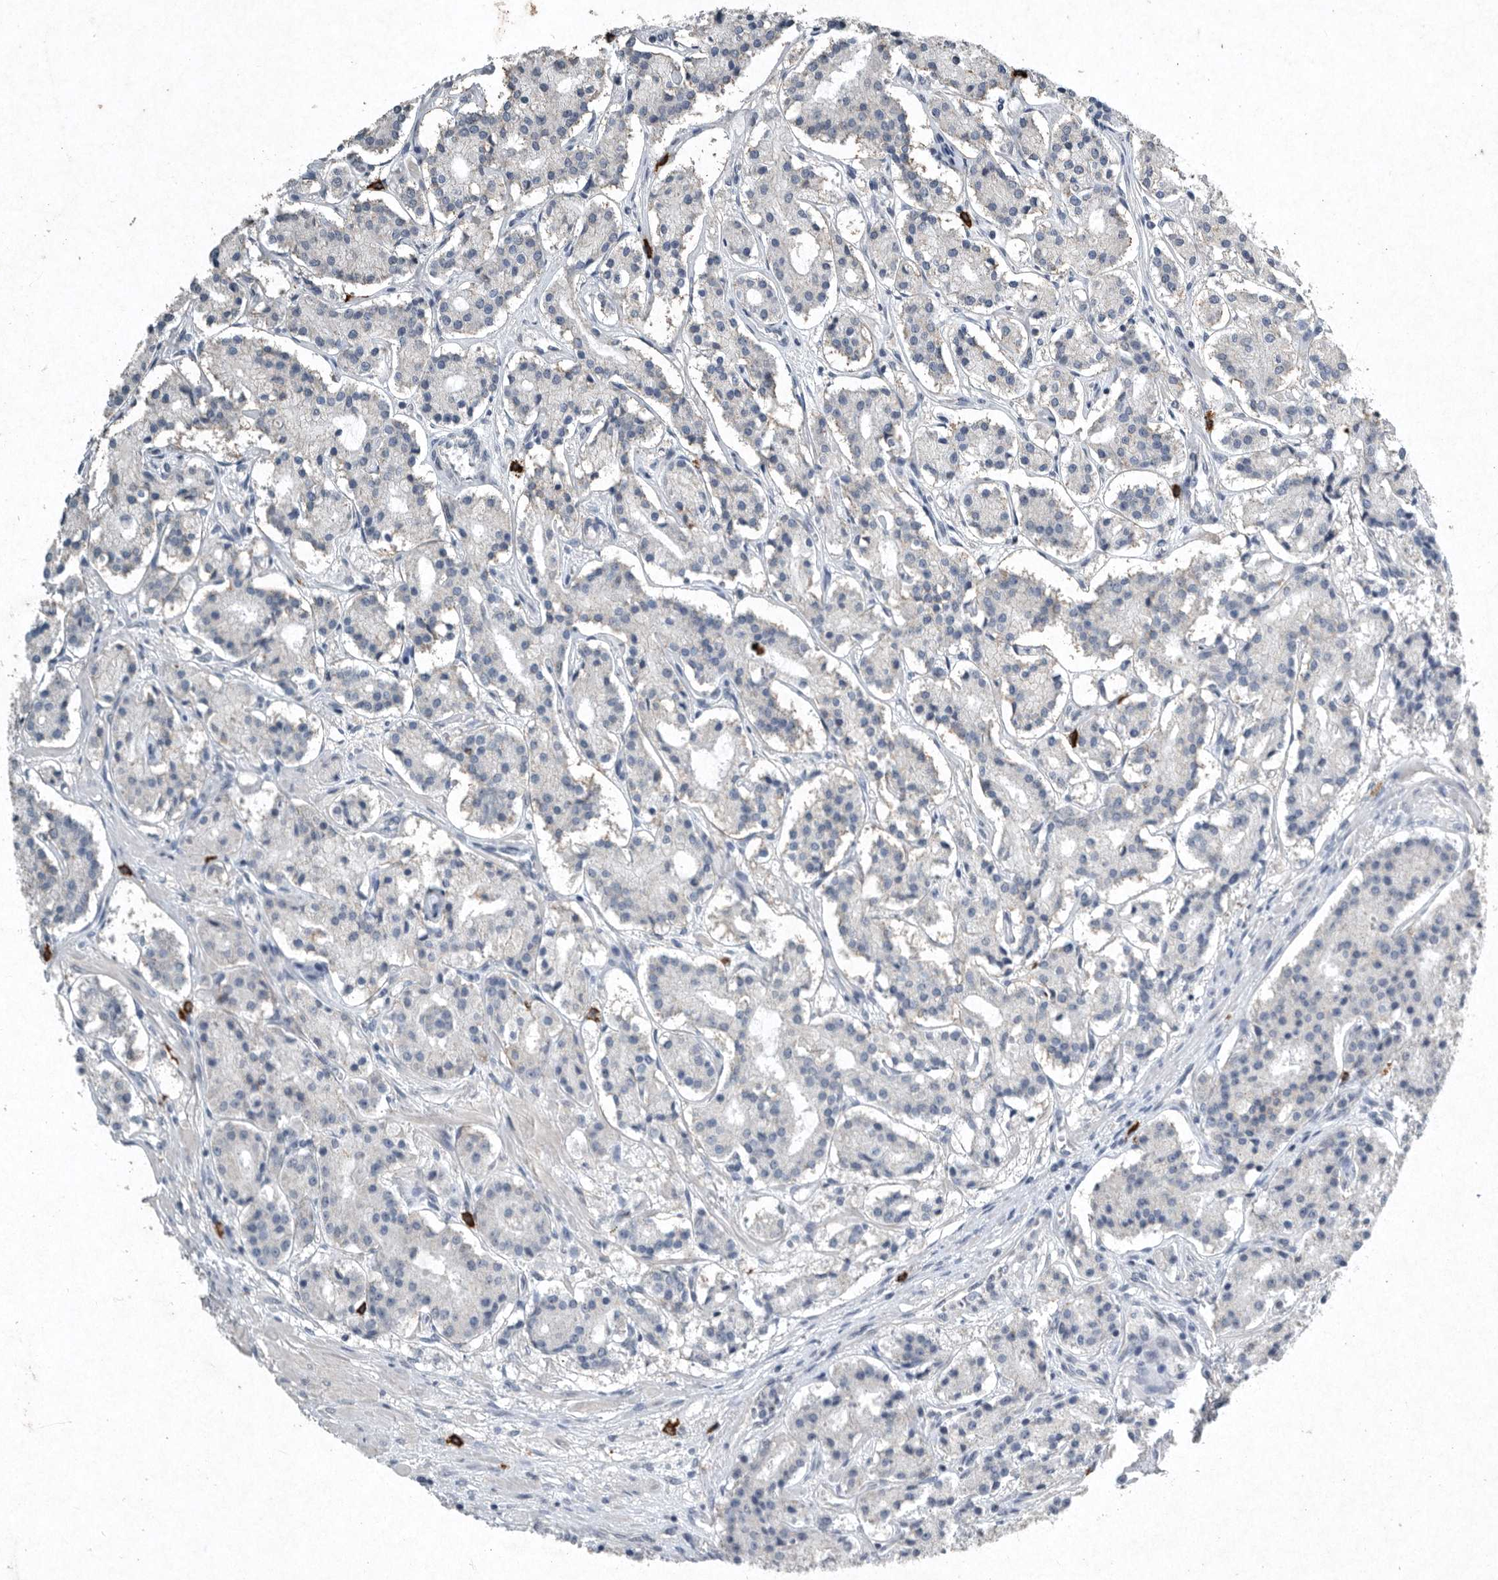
{"staining": {"intensity": "negative", "quantity": "none", "location": "none"}, "tissue": "prostate cancer", "cell_type": "Tumor cells", "image_type": "cancer", "snomed": [{"axis": "morphology", "description": "Adenocarcinoma, High grade"}, {"axis": "topography", "description": "Prostate"}], "caption": "High power microscopy micrograph of an IHC image of high-grade adenocarcinoma (prostate), revealing no significant positivity in tumor cells.", "gene": "IL20", "patient": {"sex": "male", "age": 60}}